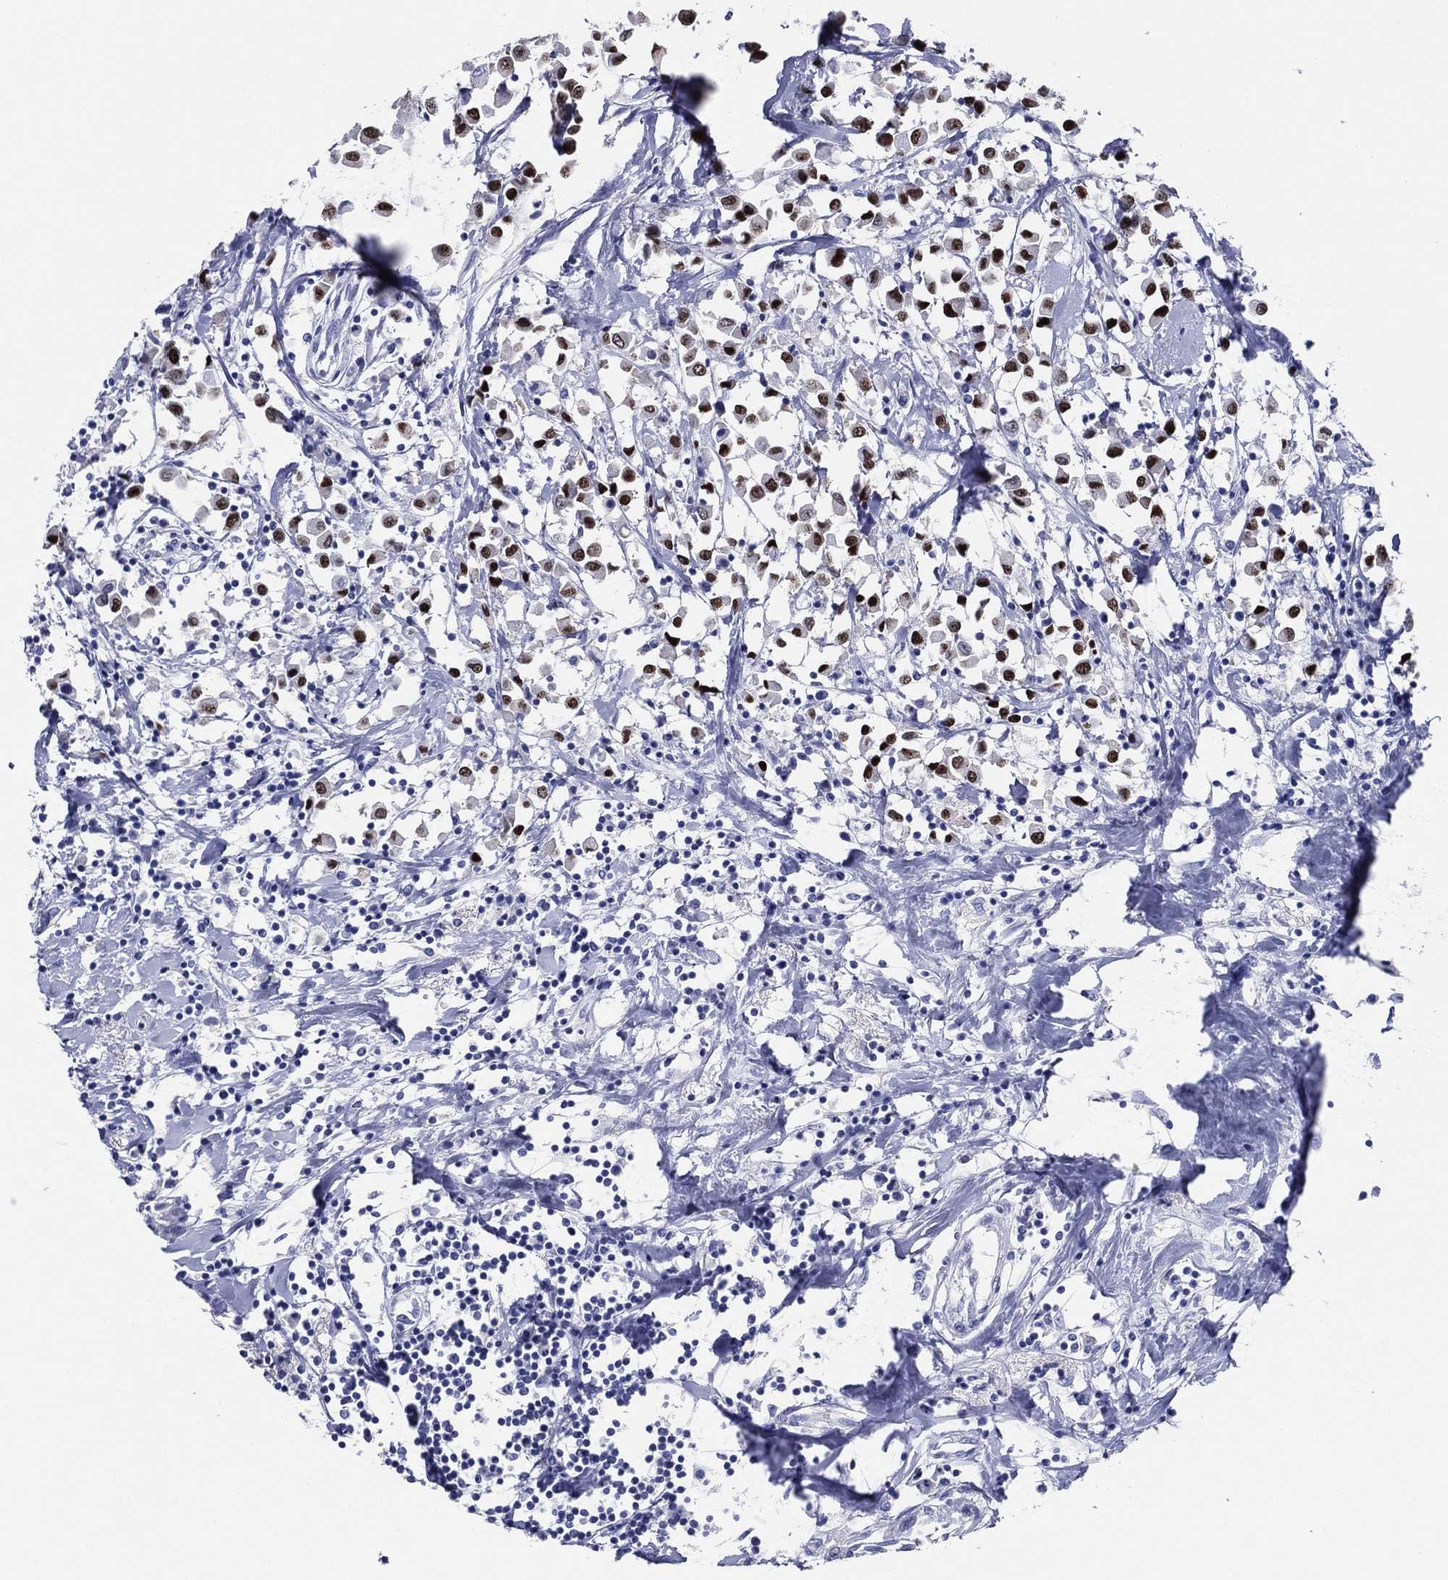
{"staining": {"intensity": "strong", "quantity": ">75%", "location": "nuclear"}, "tissue": "breast cancer", "cell_type": "Tumor cells", "image_type": "cancer", "snomed": [{"axis": "morphology", "description": "Duct carcinoma"}, {"axis": "topography", "description": "Breast"}], "caption": "Immunohistochemical staining of breast cancer (infiltrating ductal carcinoma) displays high levels of strong nuclear expression in approximately >75% of tumor cells. The protein is shown in brown color, while the nuclei are stained blue.", "gene": "TFAP2A", "patient": {"sex": "female", "age": 61}}